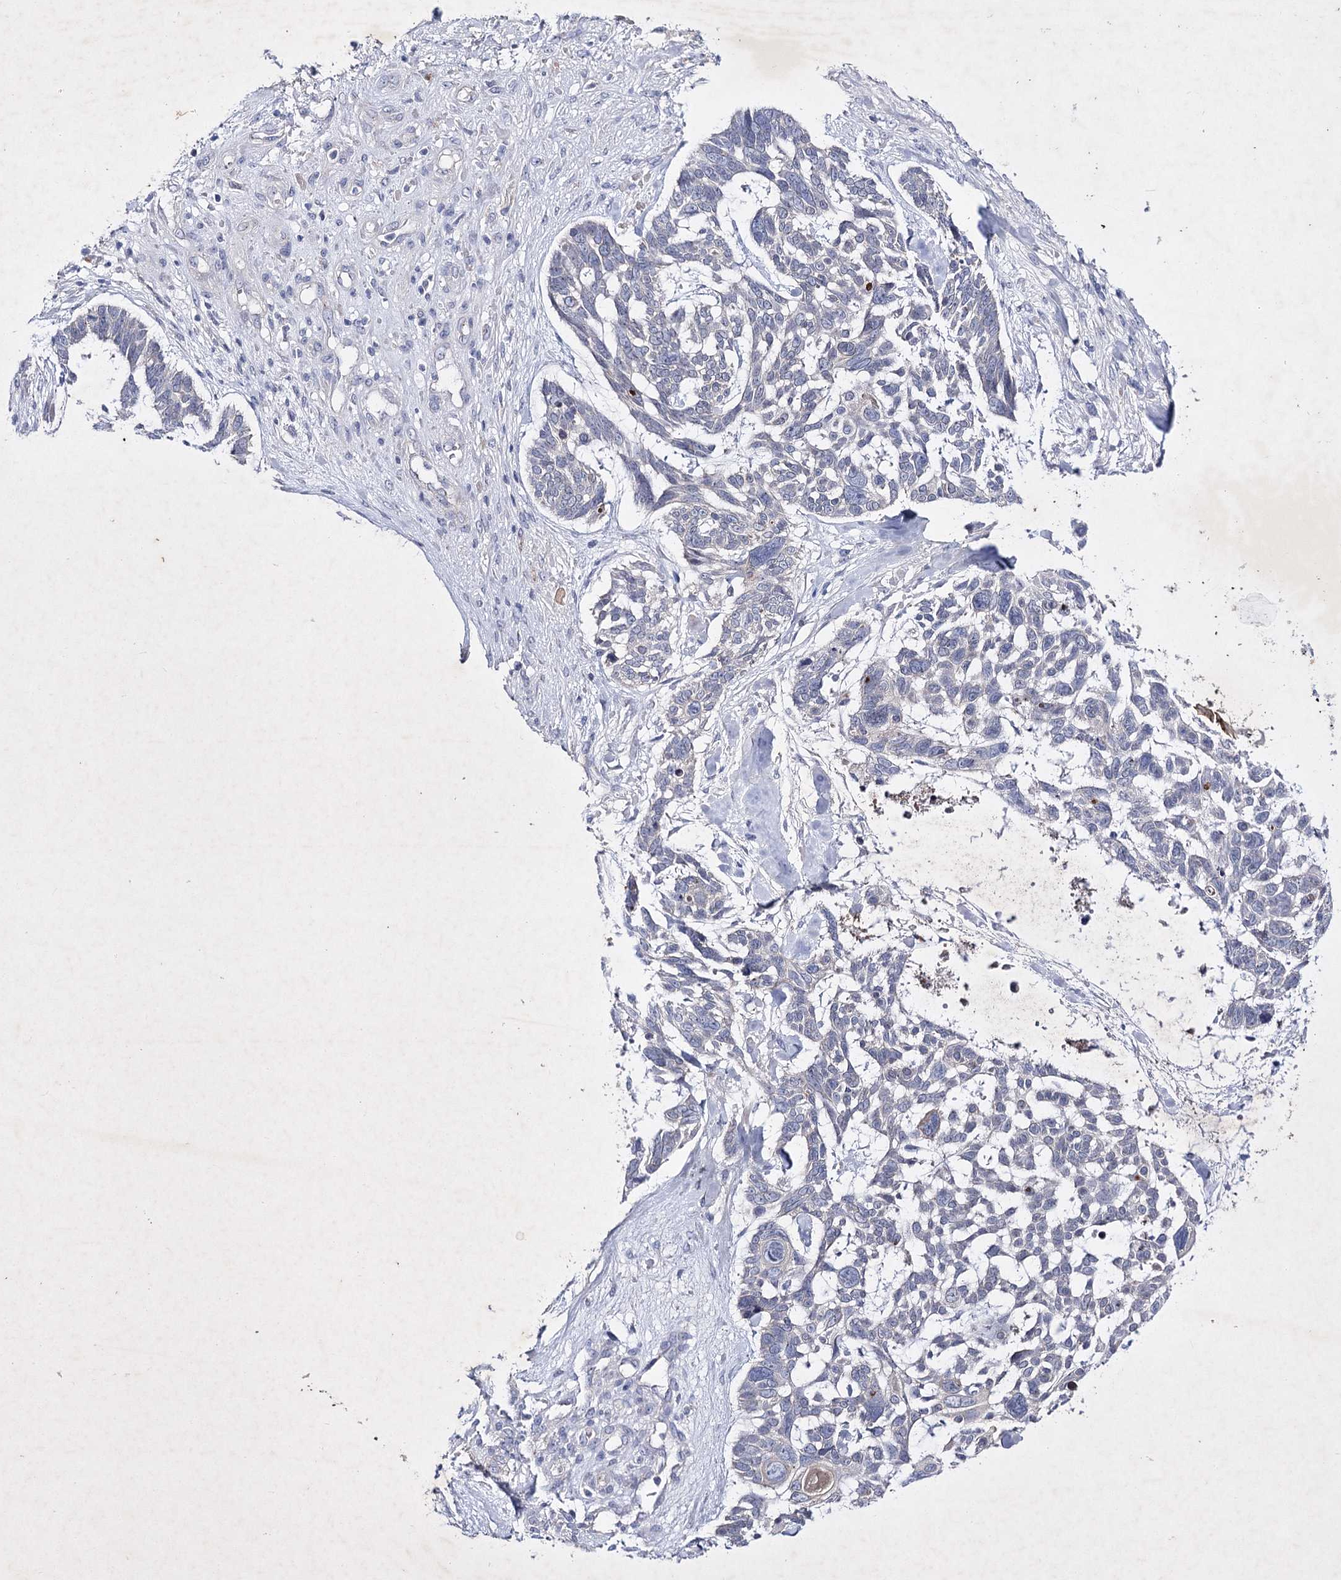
{"staining": {"intensity": "negative", "quantity": "none", "location": "none"}, "tissue": "skin cancer", "cell_type": "Tumor cells", "image_type": "cancer", "snomed": [{"axis": "morphology", "description": "Basal cell carcinoma"}, {"axis": "topography", "description": "Skin"}], "caption": "Immunohistochemistry image of skin basal cell carcinoma stained for a protein (brown), which exhibits no staining in tumor cells.", "gene": "COX15", "patient": {"sex": "male", "age": 88}}